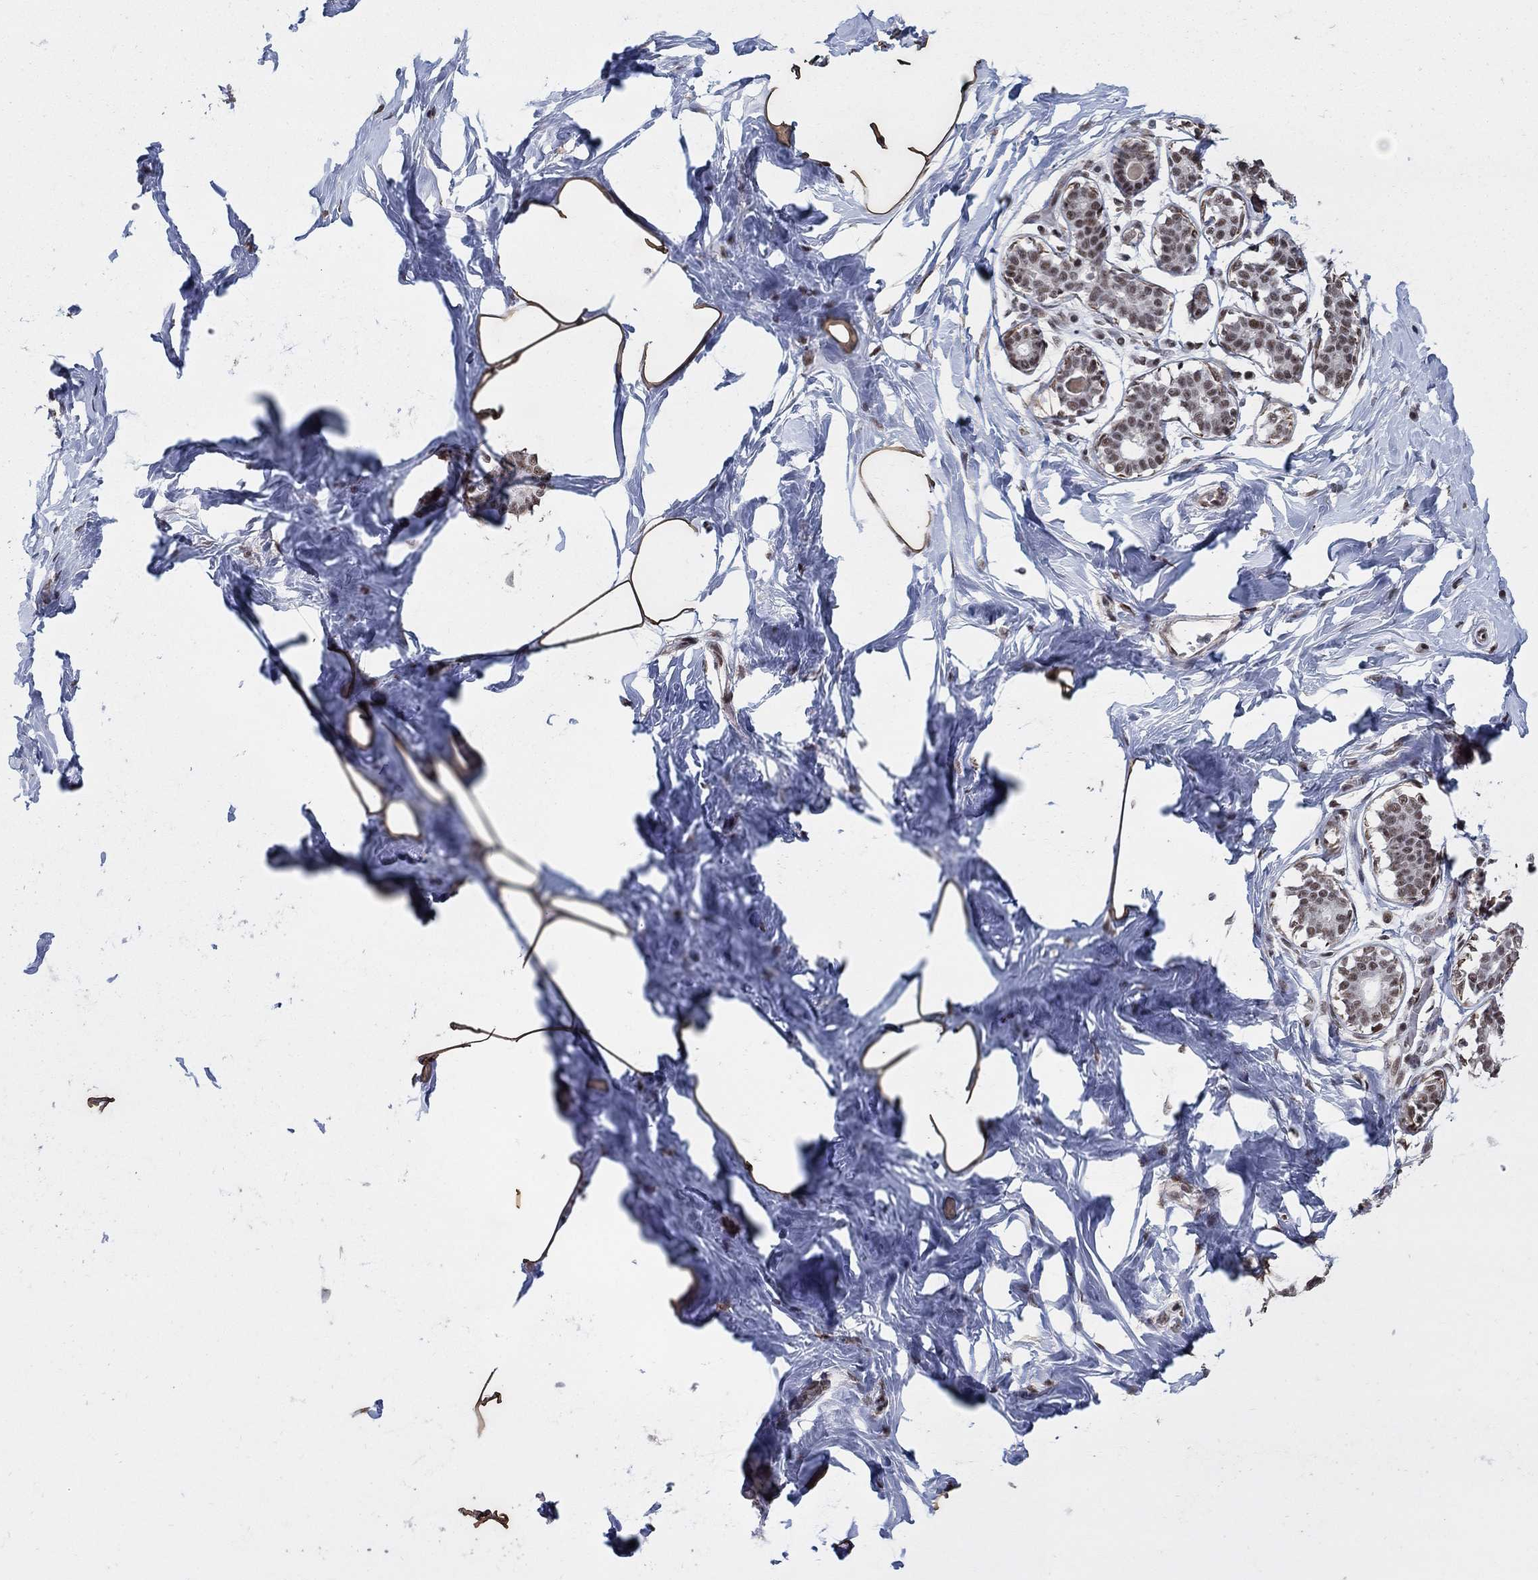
{"staining": {"intensity": "moderate", "quantity": ">75%", "location": "cytoplasmic/membranous"}, "tissue": "breast", "cell_type": "Adipocytes", "image_type": "normal", "snomed": [{"axis": "morphology", "description": "Normal tissue, NOS"}, {"axis": "morphology", "description": "Lobular carcinoma, in situ"}, {"axis": "topography", "description": "Breast"}], "caption": "Breast stained with a protein marker exhibits moderate staining in adipocytes.", "gene": "PNISR", "patient": {"sex": "female", "age": 35}}